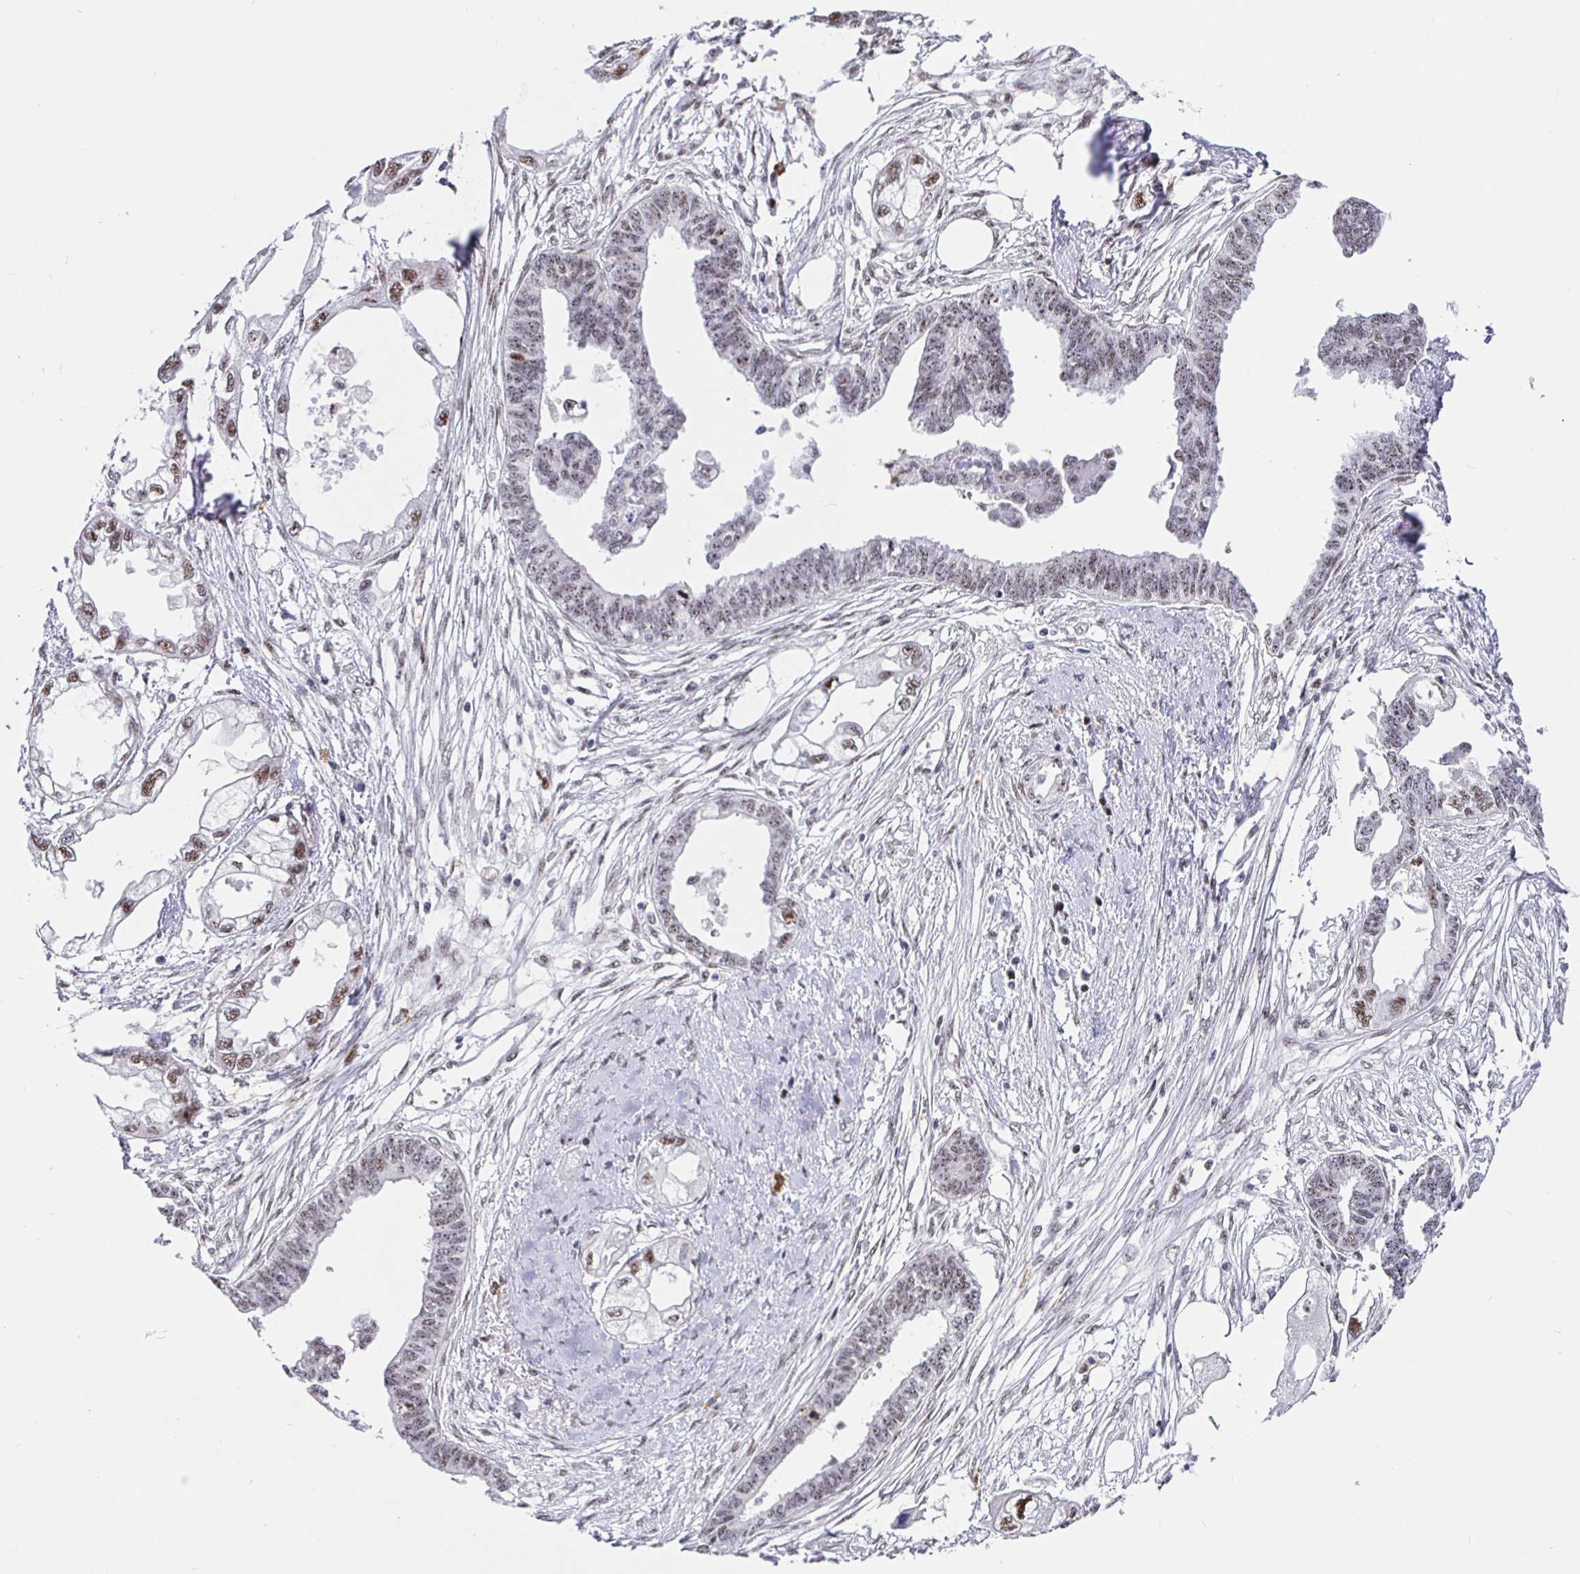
{"staining": {"intensity": "moderate", "quantity": "<25%", "location": "nuclear"}, "tissue": "endometrial cancer", "cell_type": "Tumor cells", "image_type": "cancer", "snomed": [{"axis": "morphology", "description": "Adenocarcinoma, NOS"}, {"axis": "morphology", "description": "Adenocarcinoma, metastatic, NOS"}, {"axis": "topography", "description": "Adipose tissue"}, {"axis": "topography", "description": "Endometrium"}], "caption": "This micrograph displays immunohistochemistry staining of human endometrial cancer, with low moderate nuclear staining in approximately <25% of tumor cells.", "gene": "SETD5", "patient": {"sex": "female", "age": 67}}